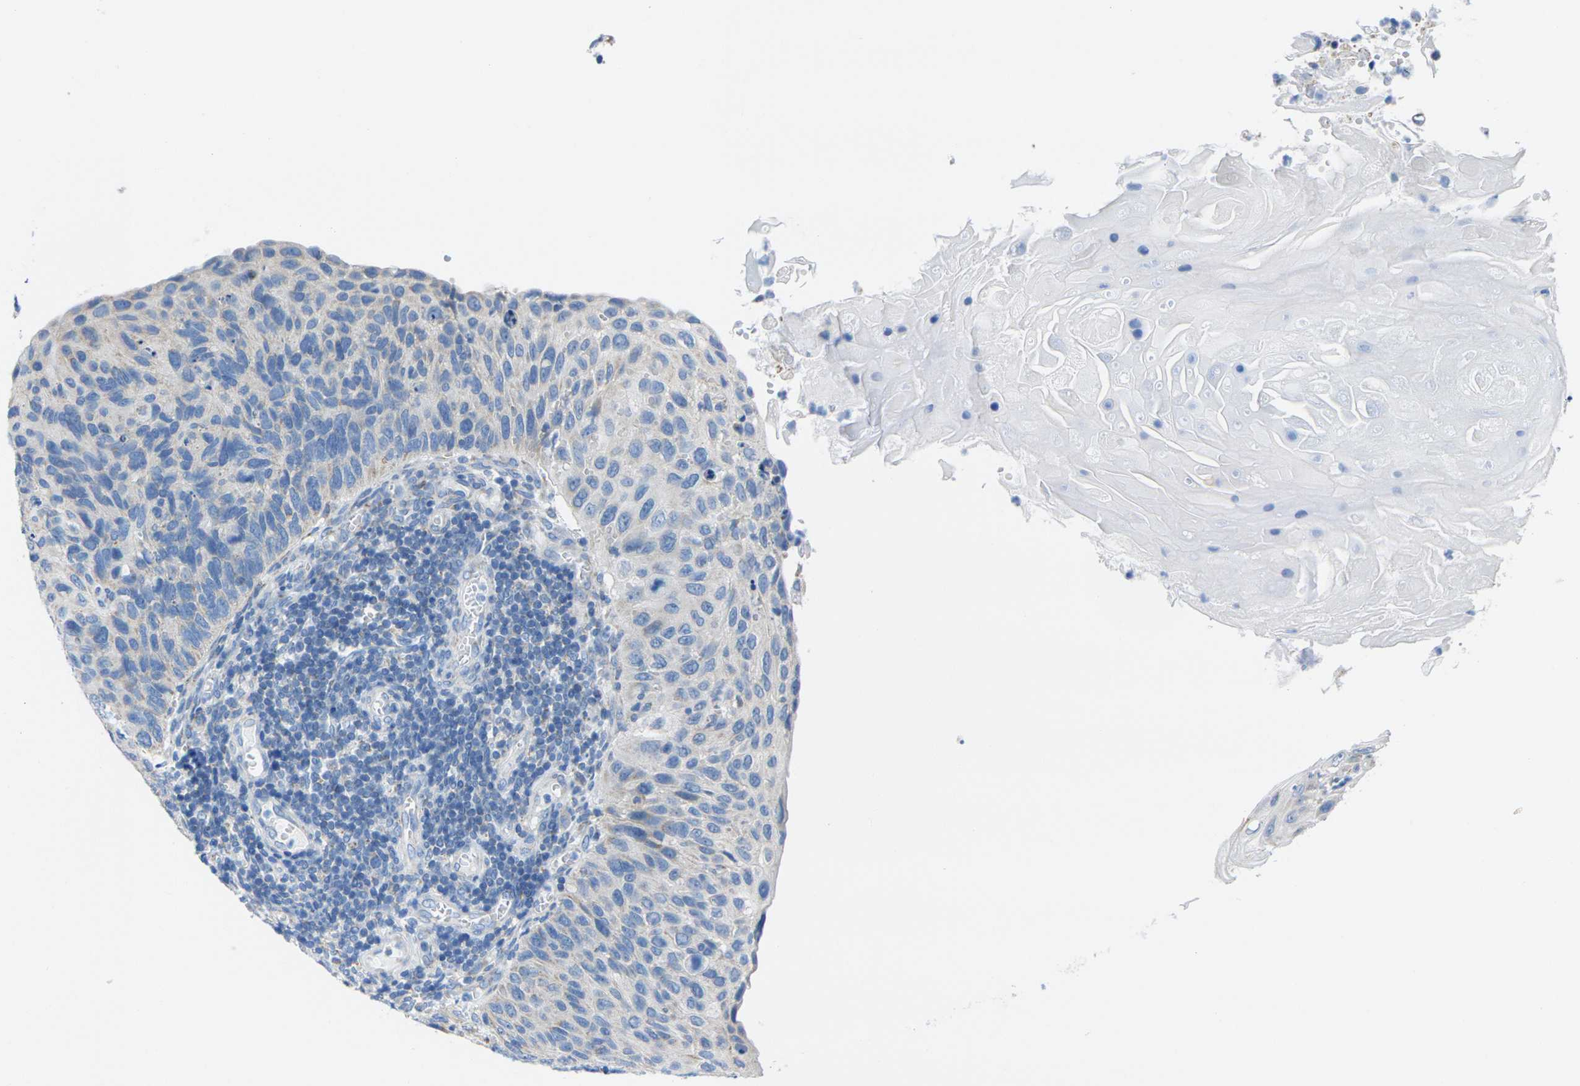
{"staining": {"intensity": "negative", "quantity": "none", "location": "none"}, "tissue": "cervical cancer", "cell_type": "Tumor cells", "image_type": "cancer", "snomed": [{"axis": "morphology", "description": "Squamous cell carcinoma, NOS"}, {"axis": "topography", "description": "Cervix"}], "caption": "High power microscopy photomicrograph of an immunohistochemistry (IHC) histopathology image of cervical cancer (squamous cell carcinoma), revealing no significant positivity in tumor cells.", "gene": "TMEM204", "patient": {"sex": "female", "age": 70}}